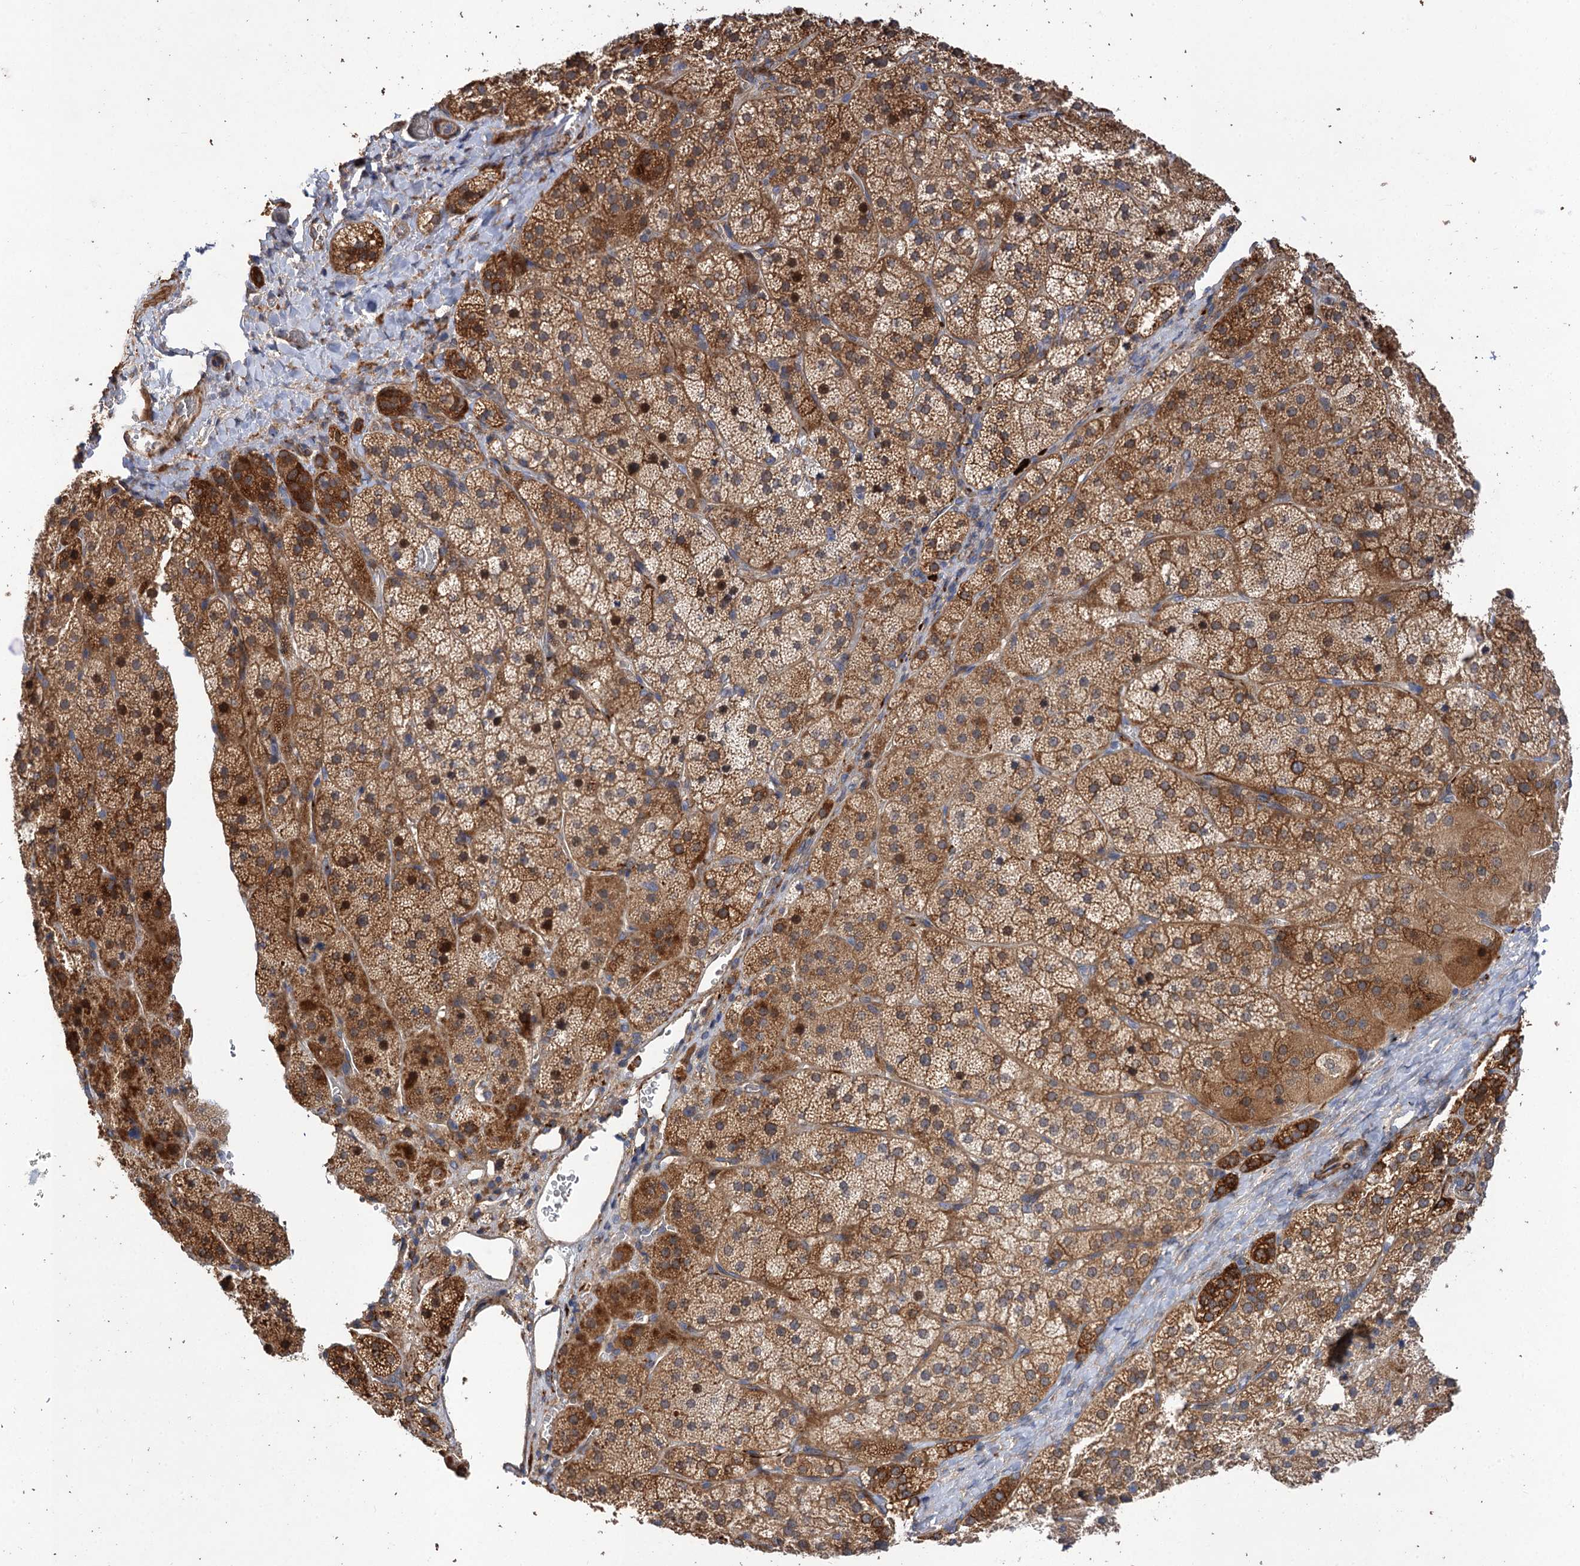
{"staining": {"intensity": "strong", "quantity": "25%-75%", "location": "cytoplasmic/membranous"}, "tissue": "adrenal gland", "cell_type": "Glandular cells", "image_type": "normal", "snomed": [{"axis": "morphology", "description": "Normal tissue, NOS"}, {"axis": "topography", "description": "Adrenal gland"}], "caption": "High-power microscopy captured an immunohistochemistry (IHC) image of unremarkable adrenal gland, revealing strong cytoplasmic/membranous expression in about 25%-75% of glandular cells. The staining was performed using DAB (3,3'-diaminobenzidine), with brown indicating positive protein expression. Nuclei are stained blue with hematoxylin.", "gene": "FBXW8", "patient": {"sex": "female", "age": 44}}